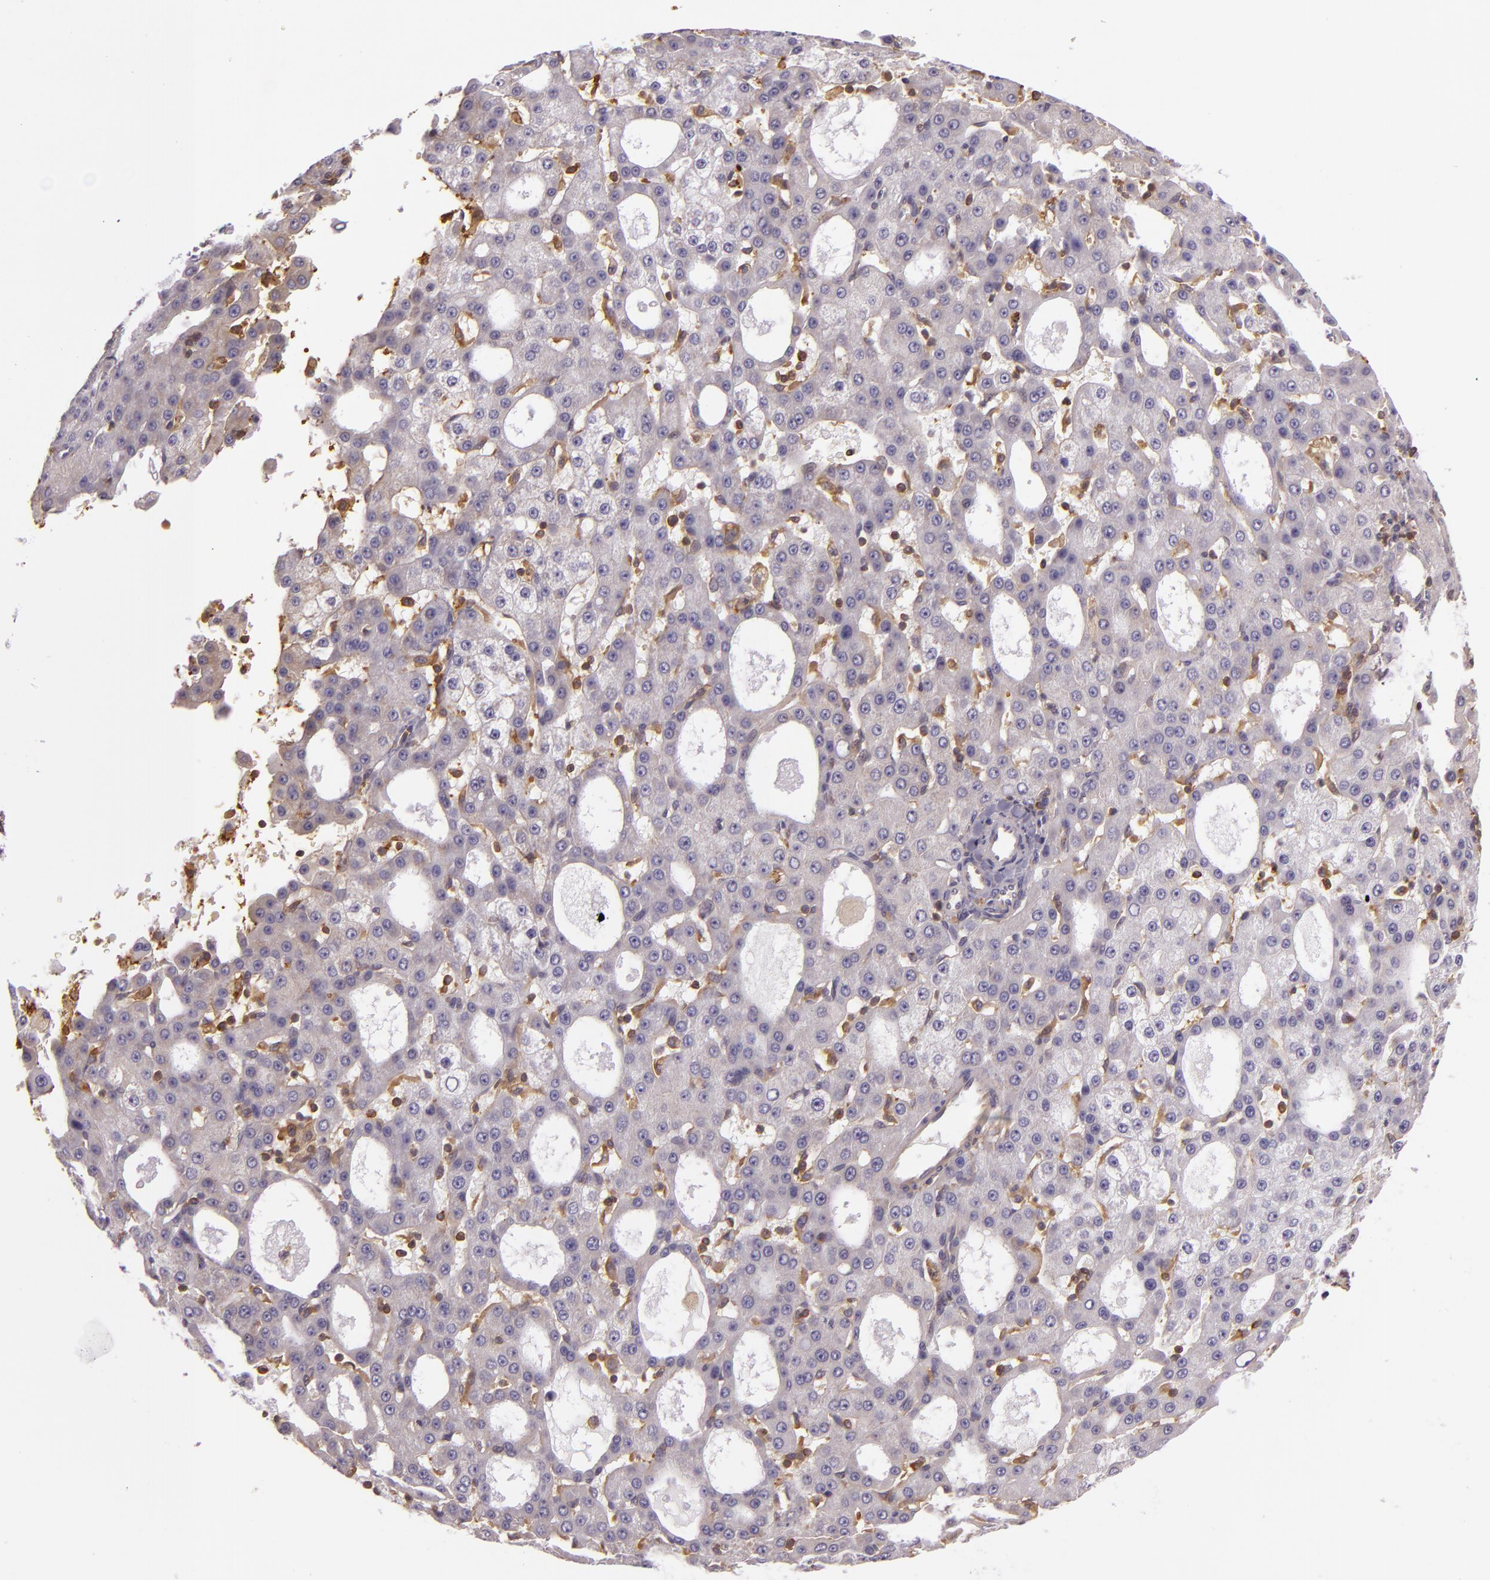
{"staining": {"intensity": "negative", "quantity": "none", "location": "none"}, "tissue": "liver cancer", "cell_type": "Tumor cells", "image_type": "cancer", "snomed": [{"axis": "morphology", "description": "Carcinoma, Hepatocellular, NOS"}, {"axis": "topography", "description": "Liver"}], "caption": "Tumor cells are negative for brown protein staining in hepatocellular carcinoma (liver). The staining was performed using DAB (3,3'-diaminobenzidine) to visualize the protein expression in brown, while the nuclei were stained in blue with hematoxylin (Magnification: 20x).", "gene": "TLN1", "patient": {"sex": "male", "age": 47}}